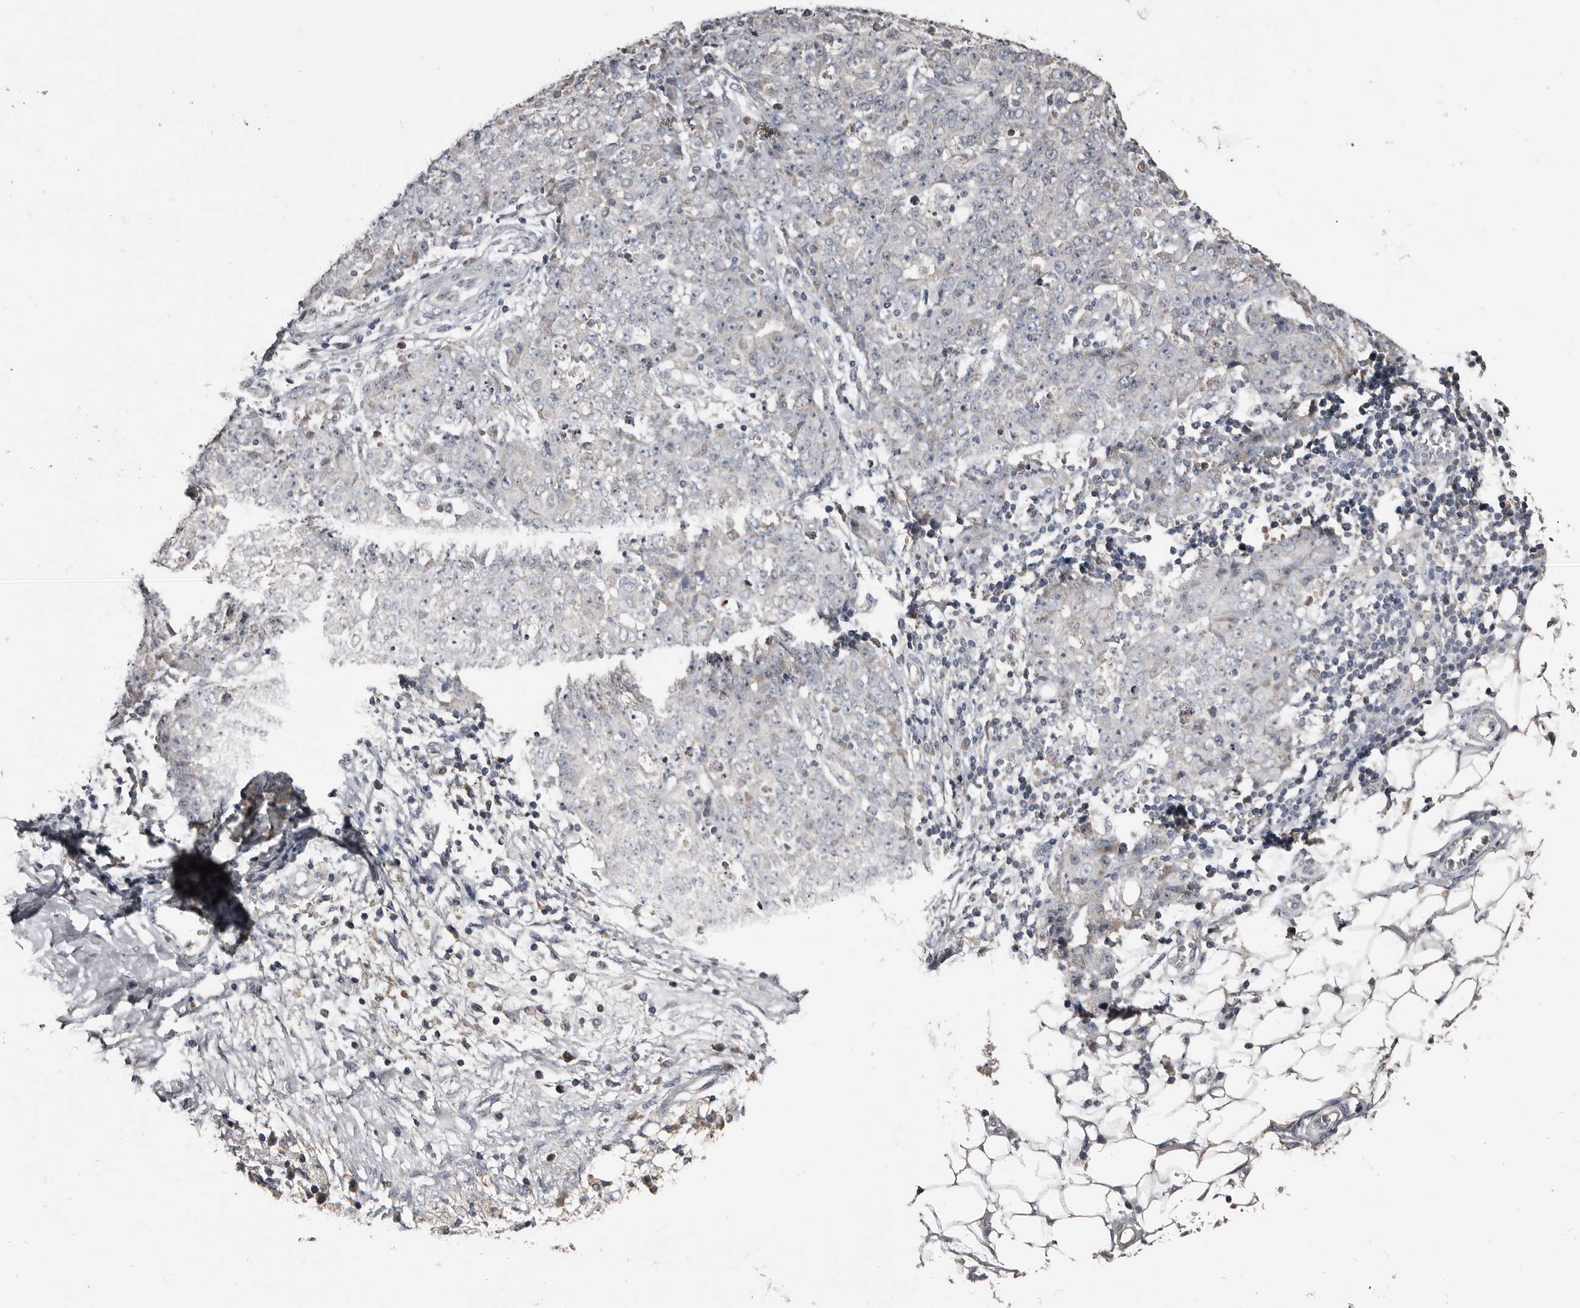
{"staining": {"intensity": "negative", "quantity": "none", "location": "none"}, "tissue": "ovarian cancer", "cell_type": "Tumor cells", "image_type": "cancer", "snomed": [{"axis": "morphology", "description": "Carcinoma, endometroid"}, {"axis": "topography", "description": "Ovary"}], "caption": "The immunohistochemistry (IHC) image has no significant staining in tumor cells of ovarian cancer tissue.", "gene": "GREB1", "patient": {"sex": "female", "age": 42}}